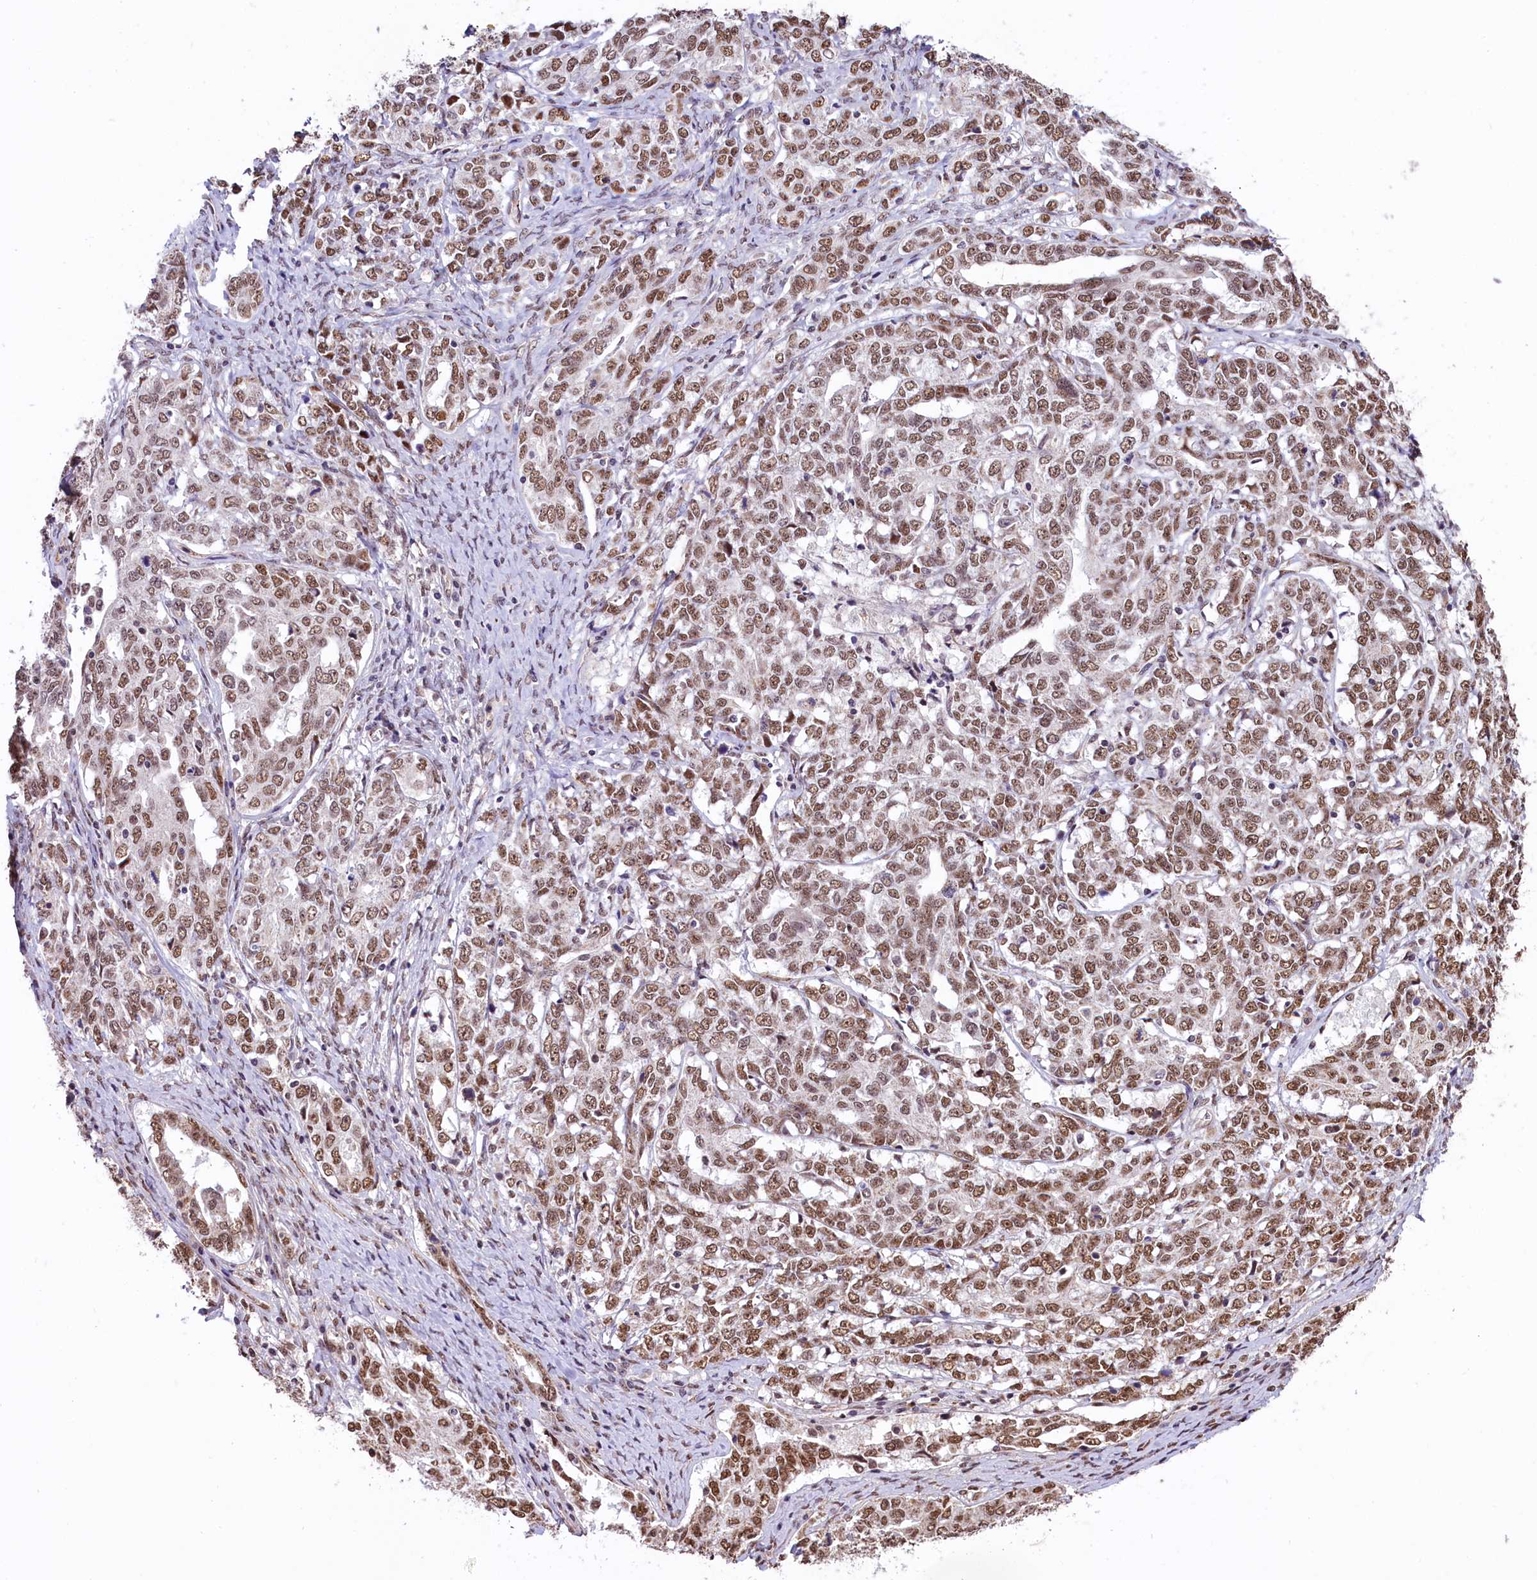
{"staining": {"intensity": "moderate", "quantity": ">75%", "location": "nuclear"}, "tissue": "ovarian cancer", "cell_type": "Tumor cells", "image_type": "cancer", "snomed": [{"axis": "morphology", "description": "Carcinoma, endometroid"}, {"axis": "topography", "description": "Ovary"}], "caption": "IHC of ovarian cancer demonstrates medium levels of moderate nuclear positivity in about >75% of tumor cells.", "gene": "MRPL54", "patient": {"sex": "female", "age": 62}}